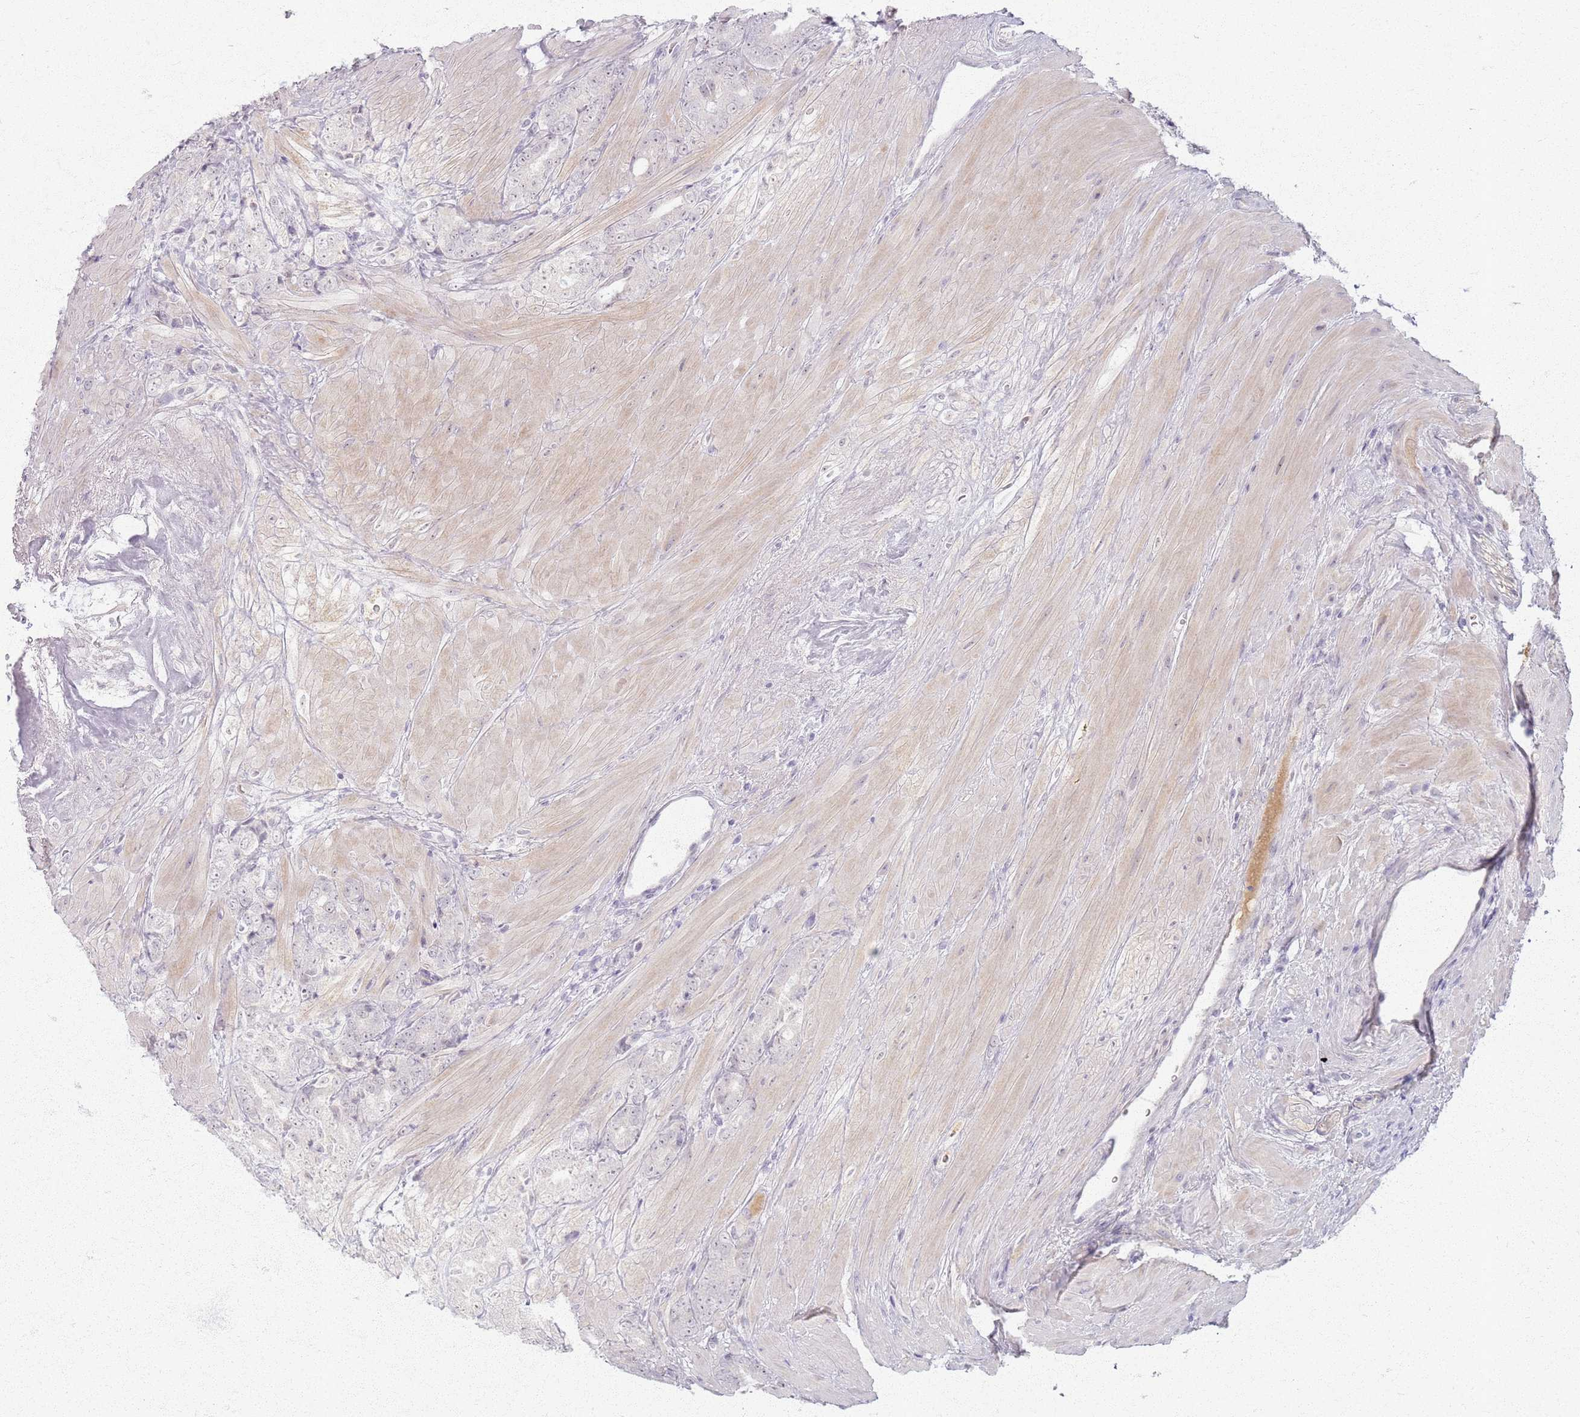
{"staining": {"intensity": "negative", "quantity": "none", "location": "none"}, "tissue": "prostate cancer", "cell_type": "Tumor cells", "image_type": "cancer", "snomed": [{"axis": "morphology", "description": "Adenocarcinoma, High grade"}, {"axis": "topography", "description": "Prostate"}], "caption": "Immunohistochemistry (IHC) photomicrograph of neoplastic tissue: adenocarcinoma (high-grade) (prostate) stained with DAB displays no significant protein expression in tumor cells.", "gene": "CRIPT", "patient": {"sex": "male", "age": 62}}